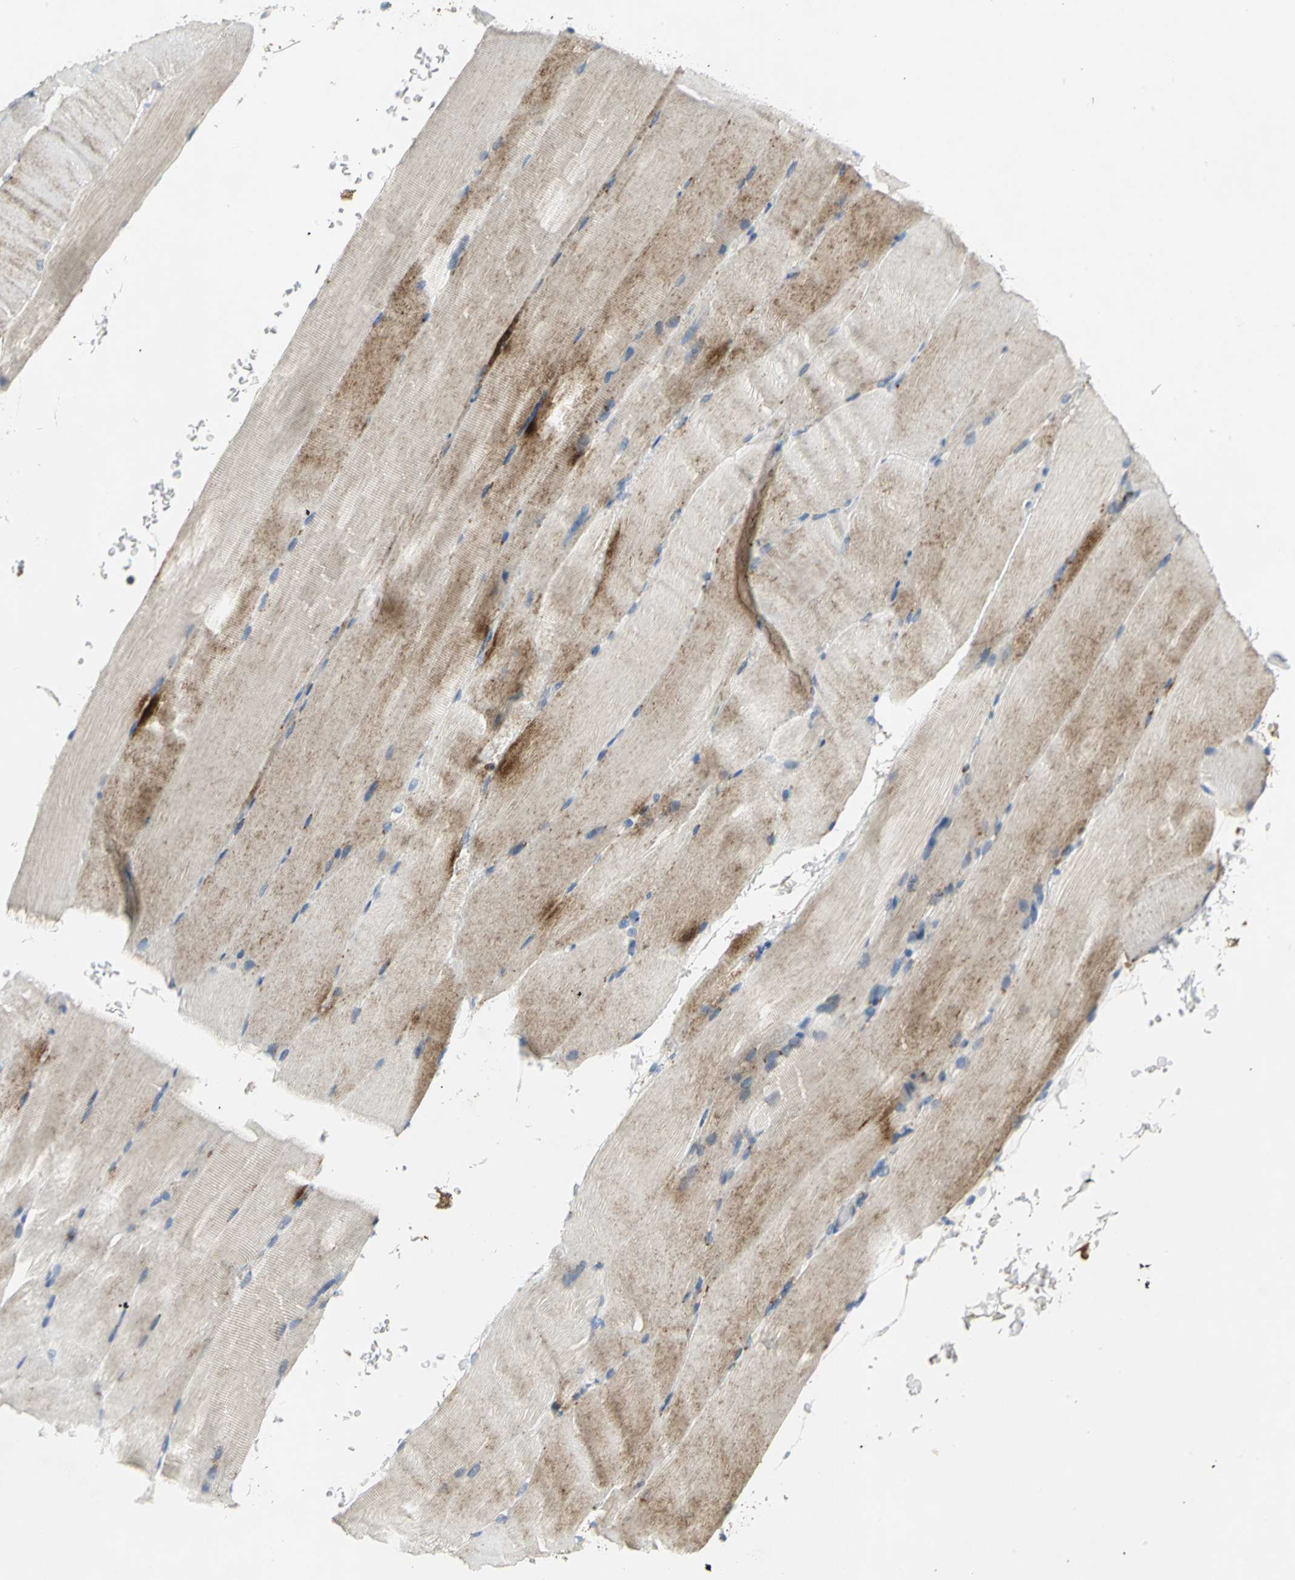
{"staining": {"intensity": "moderate", "quantity": "25%-75%", "location": "cytoplasmic/membranous"}, "tissue": "skeletal muscle", "cell_type": "Myocytes", "image_type": "normal", "snomed": [{"axis": "morphology", "description": "Normal tissue, NOS"}, {"axis": "topography", "description": "Skeletal muscle"}, {"axis": "topography", "description": "Parathyroid gland"}], "caption": "A photomicrograph showing moderate cytoplasmic/membranous positivity in approximately 25%-75% of myocytes in benign skeletal muscle, as visualized by brown immunohistochemical staining.", "gene": "SPPL2B", "patient": {"sex": "female", "age": 37}}